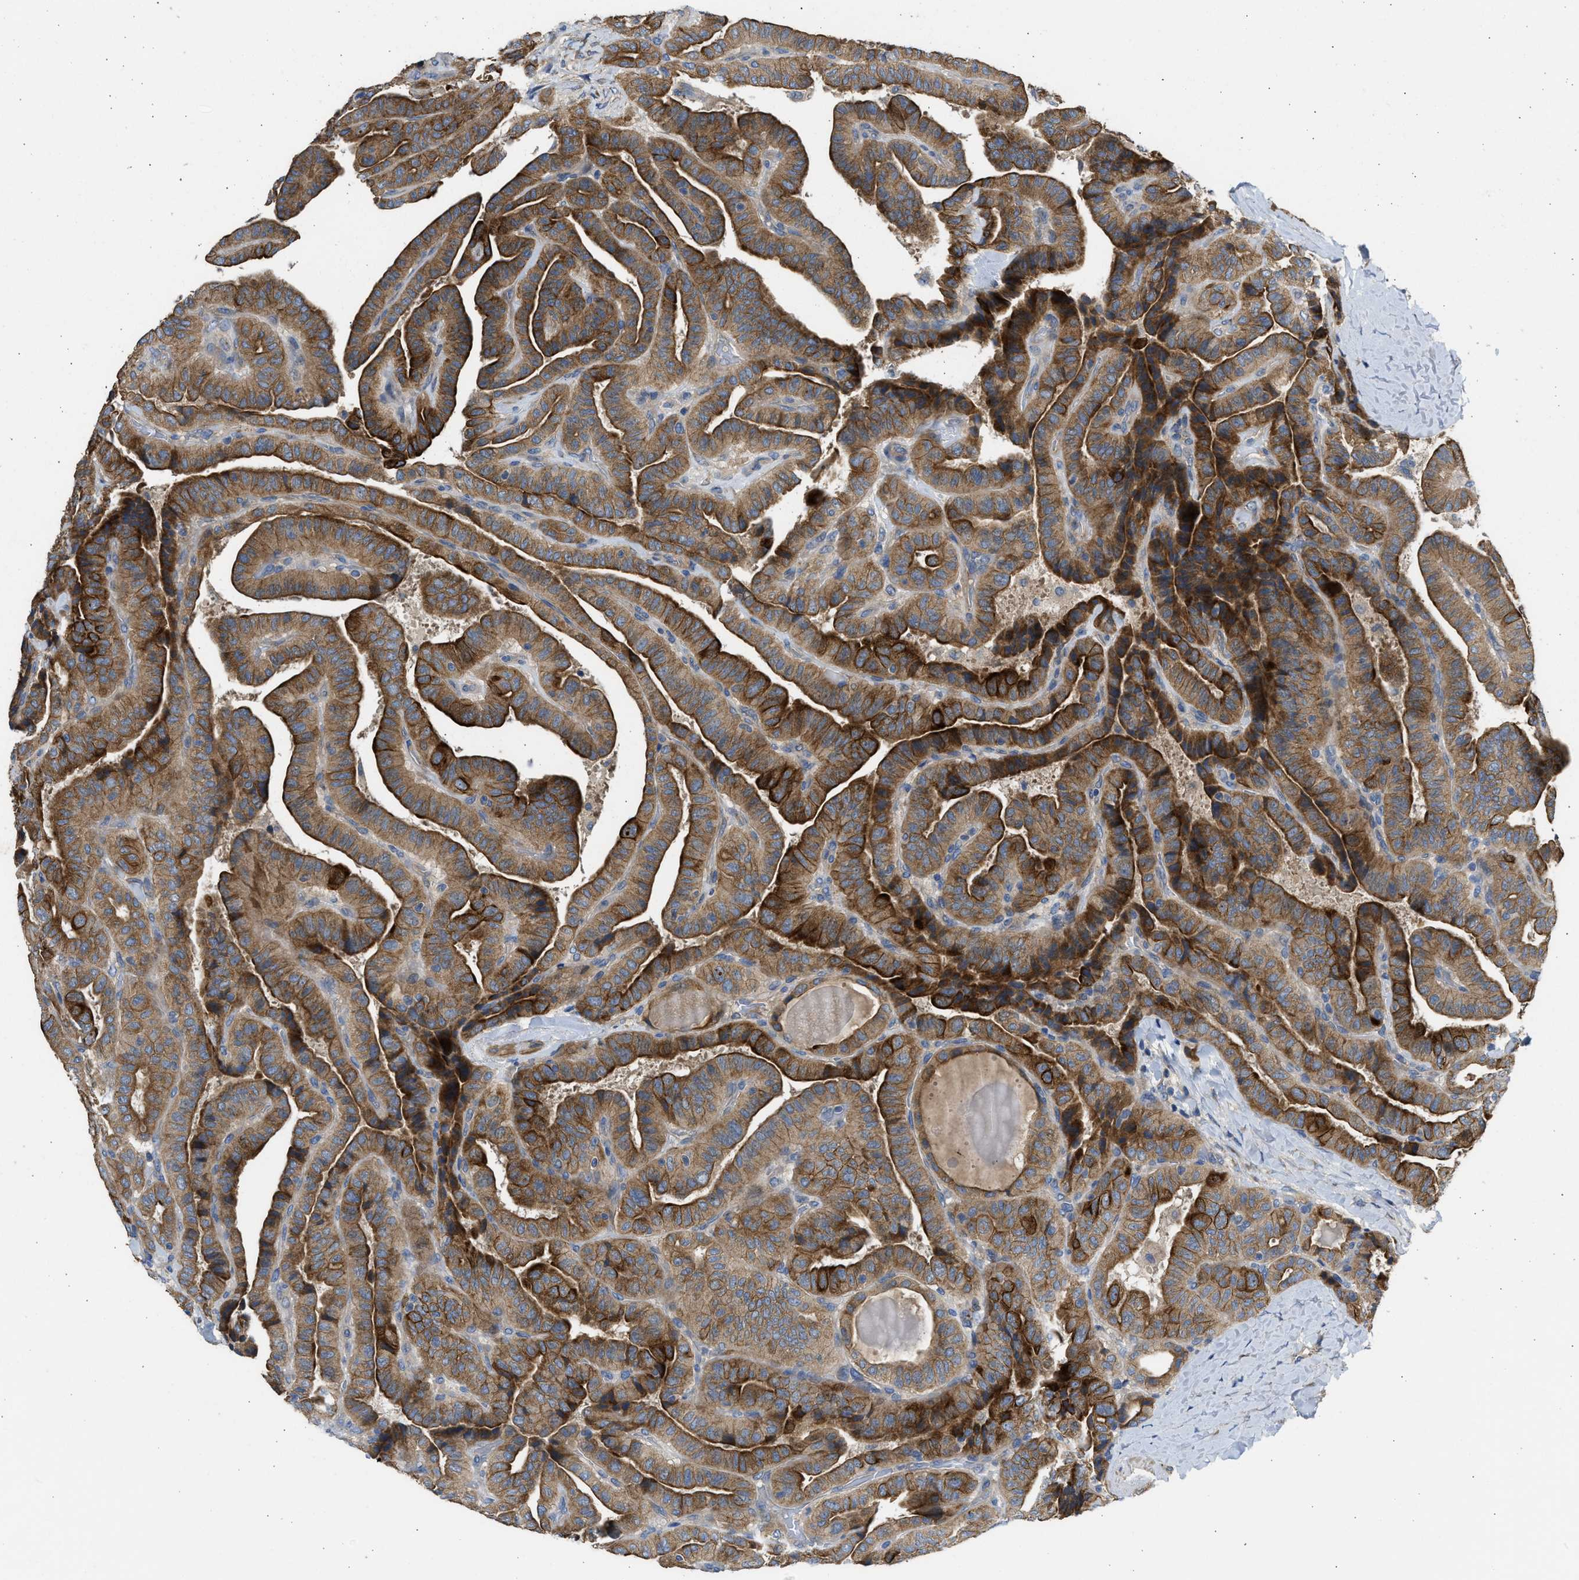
{"staining": {"intensity": "strong", "quantity": ">75%", "location": "cytoplasmic/membranous"}, "tissue": "thyroid cancer", "cell_type": "Tumor cells", "image_type": "cancer", "snomed": [{"axis": "morphology", "description": "Papillary adenocarcinoma, NOS"}, {"axis": "topography", "description": "Thyroid gland"}], "caption": "Immunohistochemical staining of human thyroid papillary adenocarcinoma reveals strong cytoplasmic/membranous protein positivity in approximately >75% of tumor cells. (Stains: DAB (3,3'-diaminobenzidine) in brown, nuclei in blue, Microscopy: brightfield microscopy at high magnification).", "gene": "CSRNP2", "patient": {"sex": "male", "age": 77}}